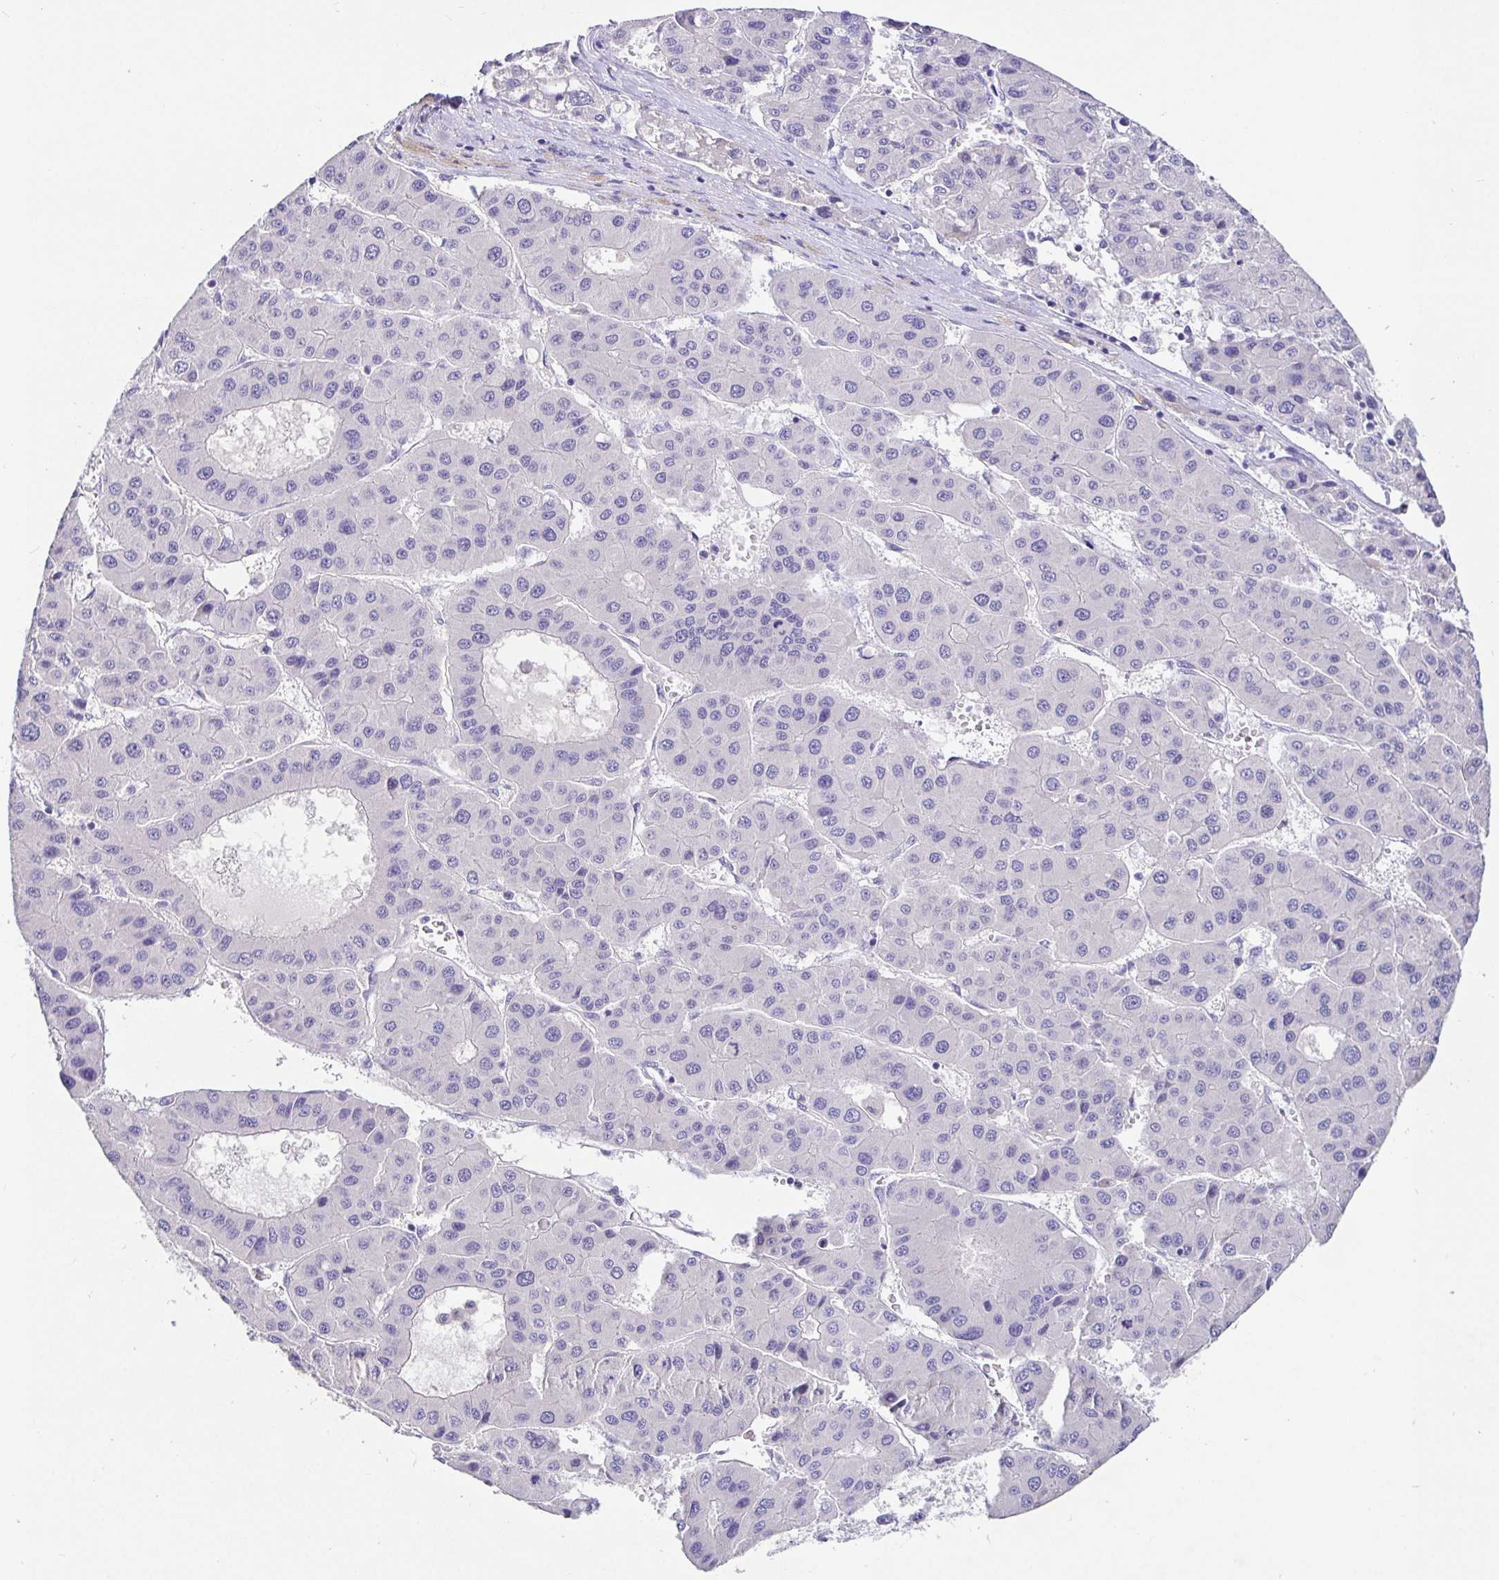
{"staining": {"intensity": "negative", "quantity": "none", "location": "none"}, "tissue": "liver cancer", "cell_type": "Tumor cells", "image_type": "cancer", "snomed": [{"axis": "morphology", "description": "Carcinoma, Hepatocellular, NOS"}, {"axis": "topography", "description": "Liver"}], "caption": "An image of liver cancer stained for a protein displays no brown staining in tumor cells.", "gene": "TPTE", "patient": {"sex": "male", "age": 73}}